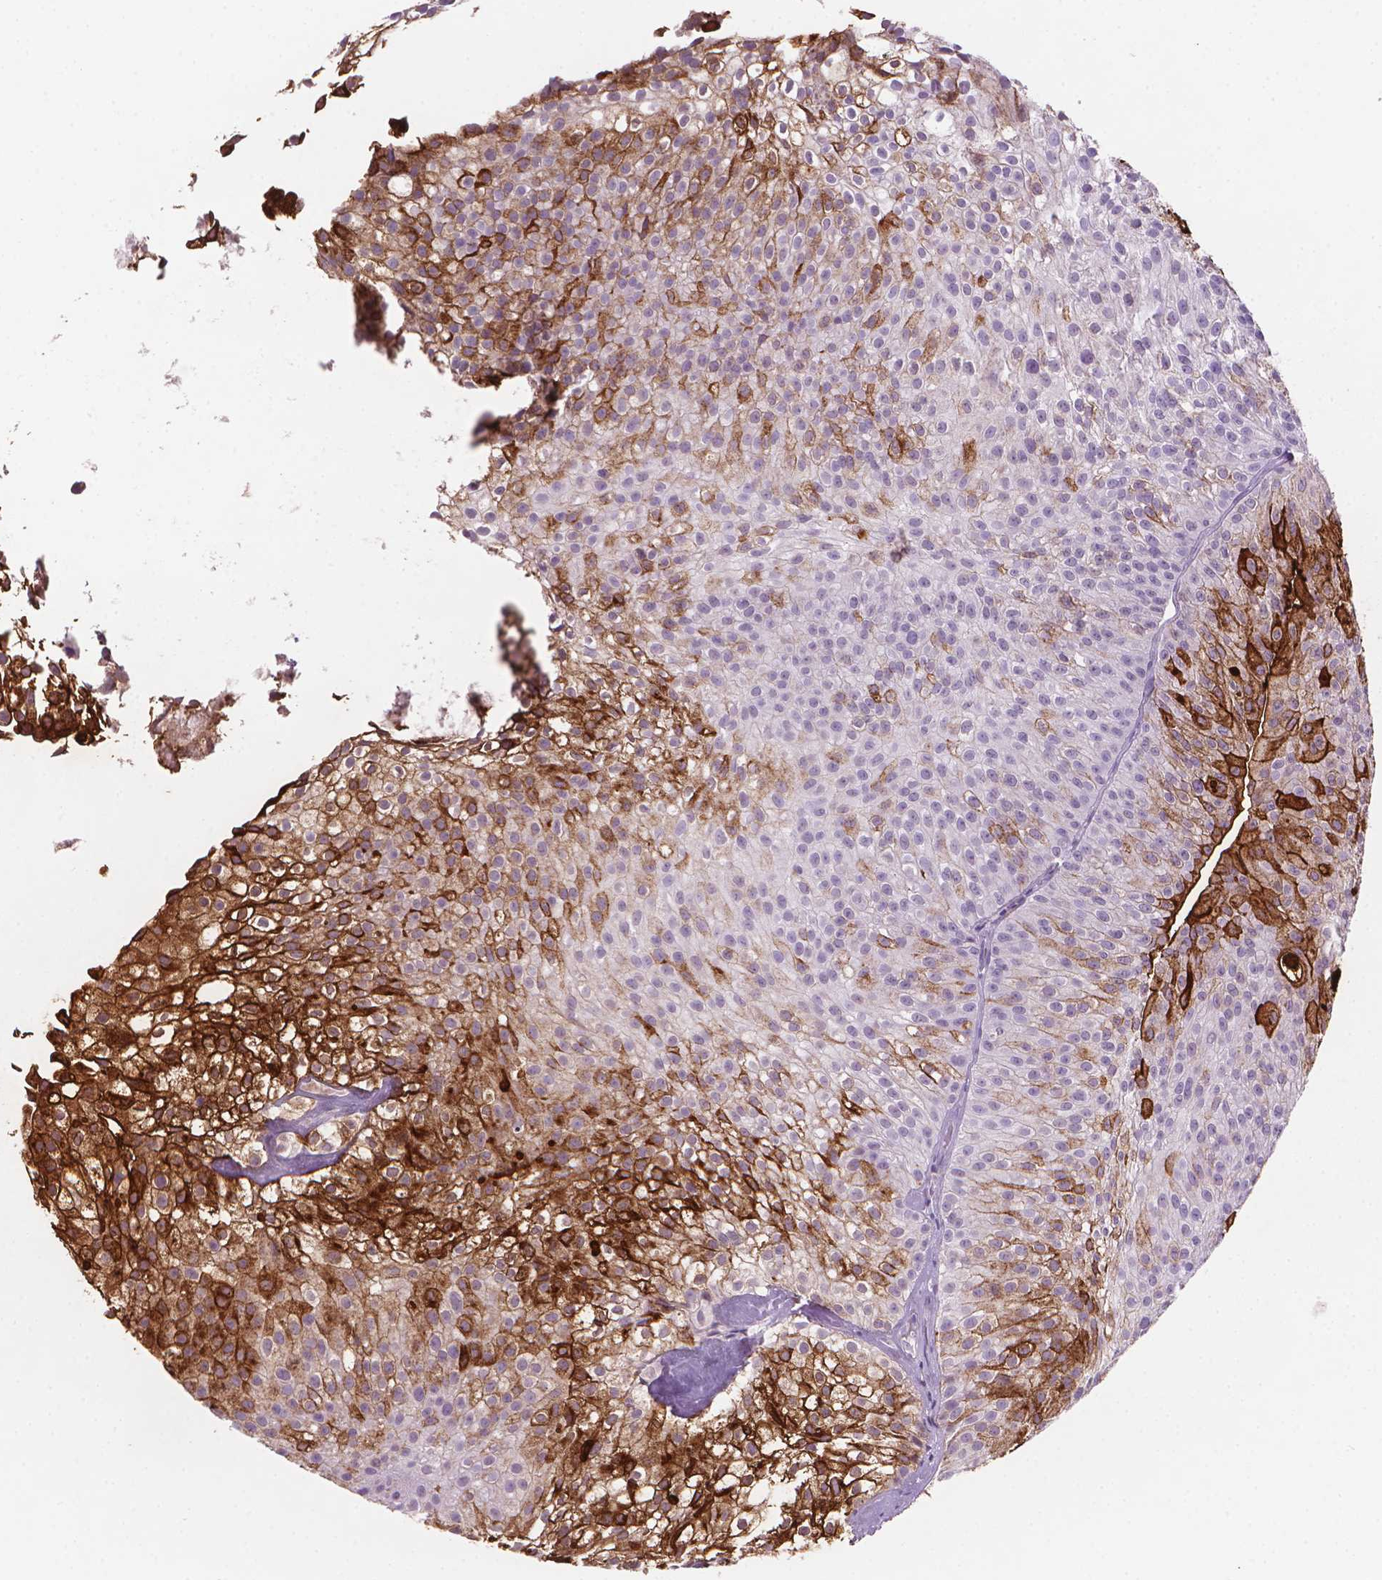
{"staining": {"intensity": "strong", "quantity": "25%-75%", "location": "cytoplasmic/membranous"}, "tissue": "urothelial cancer", "cell_type": "Tumor cells", "image_type": "cancer", "snomed": [{"axis": "morphology", "description": "Urothelial carcinoma, Low grade"}, {"axis": "topography", "description": "Urinary bladder"}], "caption": "IHC (DAB) staining of human urothelial cancer reveals strong cytoplasmic/membranous protein staining in about 25%-75% of tumor cells.", "gene": "MUC1", "patient": {"sex": "male", "age": 70}}